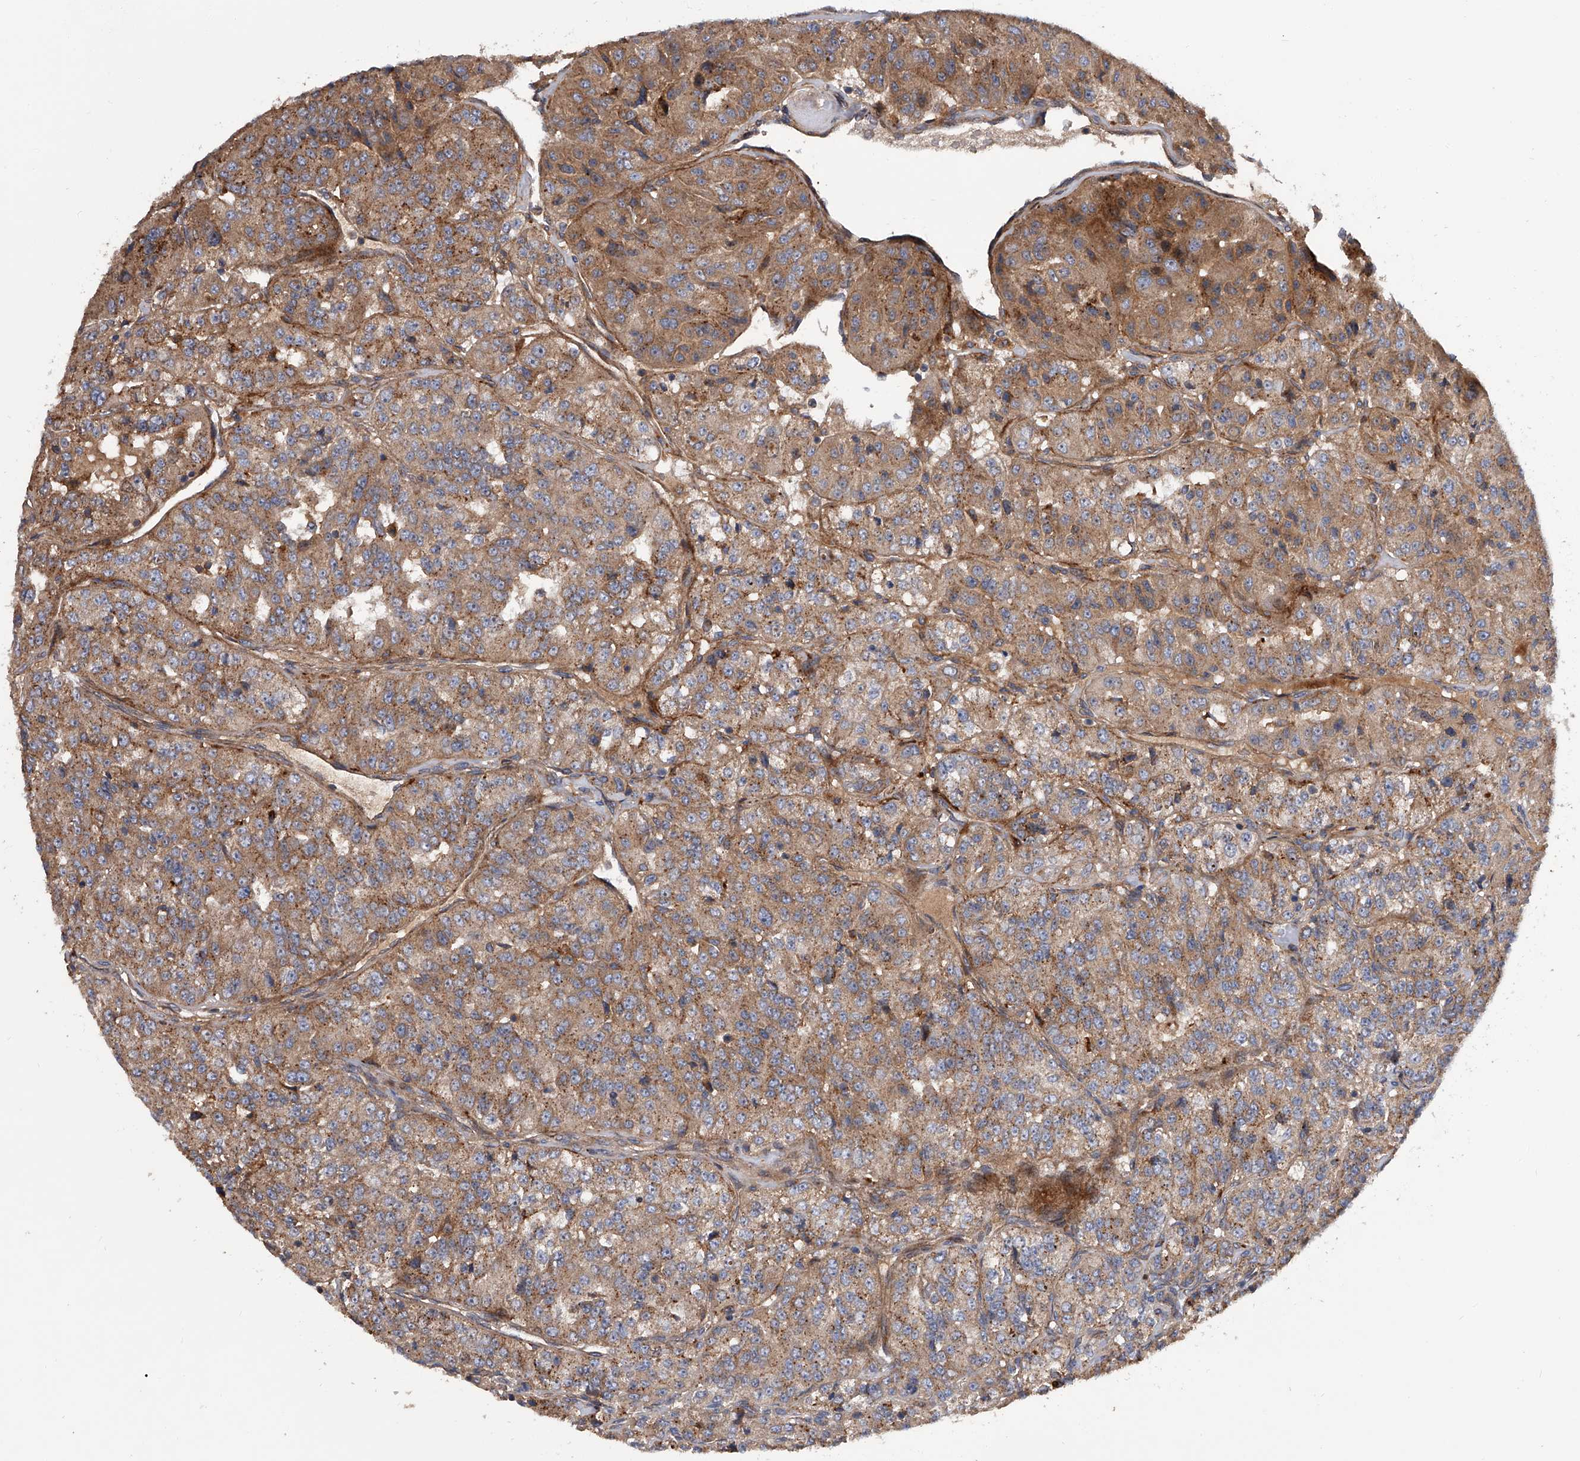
{"staining": {"intensity": "moderate", "quantity": ">75%", "location": "cytoplasmic/membranous"}, "tissue": "renal cancer", "cell_type": "Tumor cells", "image_type": "cancer", "snomed": [{"axis": "morphology", "description": "Adenocarcinoma, NOS"}, {"axis": "topography", "description": "Kidney"}], "caption": "DAB immunohistochemical staining of adenocarcinoma (renal) displays moderate cytoplasmic/membranous protein positivity in about >75% of tumor cells. Nuclei are stained in blue.", "gene": "USP47", "patient": {"sex": "female", "age": 63}}